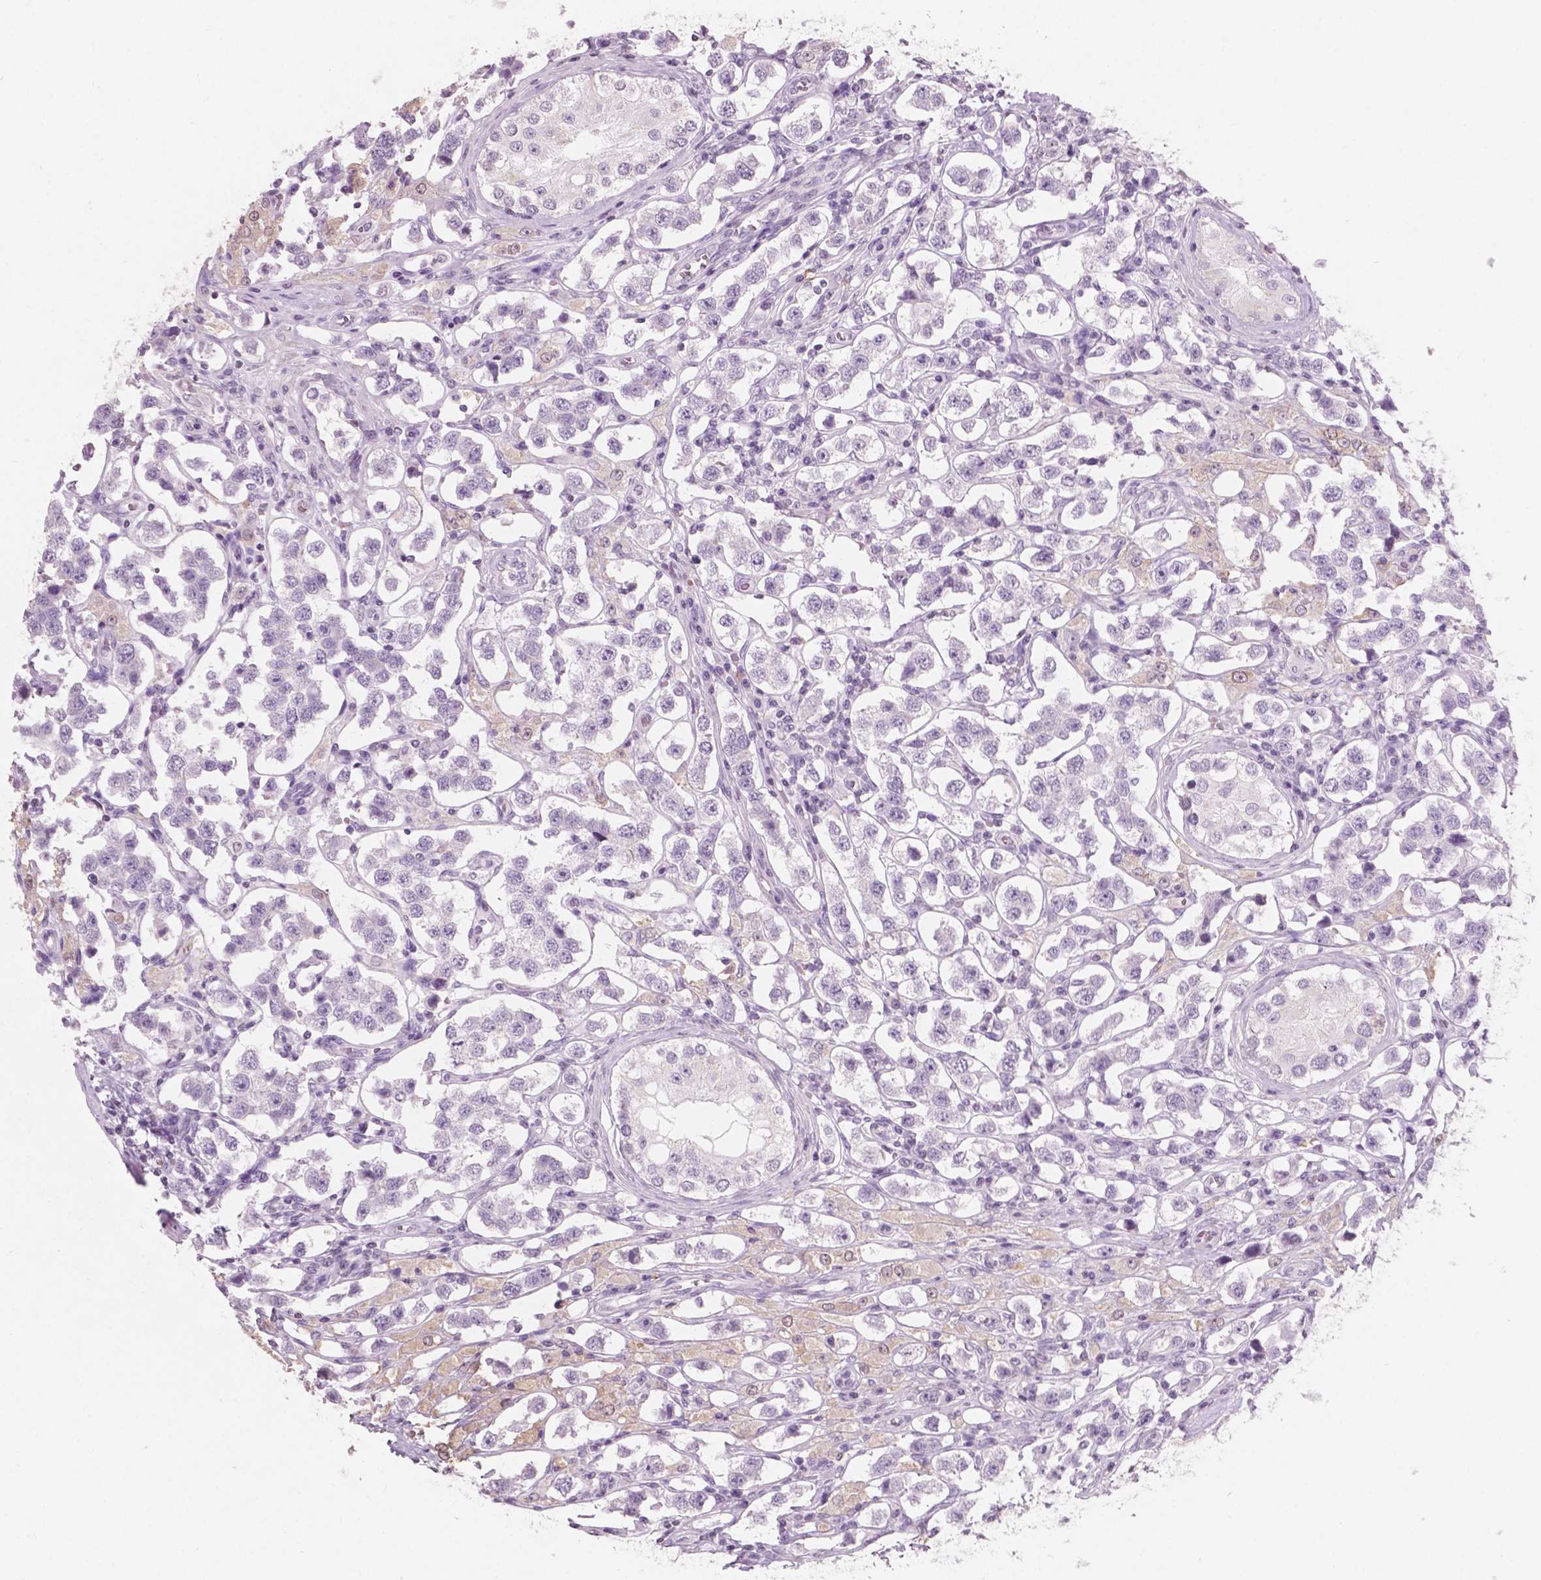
{"staining": {"intensity": "negative", "quantity": "none", "location": "none"}, "tissue": "testis cancer", "cell_type": "Tumor cells", "image_type": "cancer", "snomed": [{"axis": "morphology", "description": "Seminoma, NOS"}, {"axis": "topography", "description": "Testis"}], "caption": "High magnification brightfield microscopy of testis cancer stained with DAB (brown) and counterstained with hematoxylin (blue): tumor cells show no significant staining.", "gene": "AWAT1", "patient": {"sex": "male", "age": 37}}